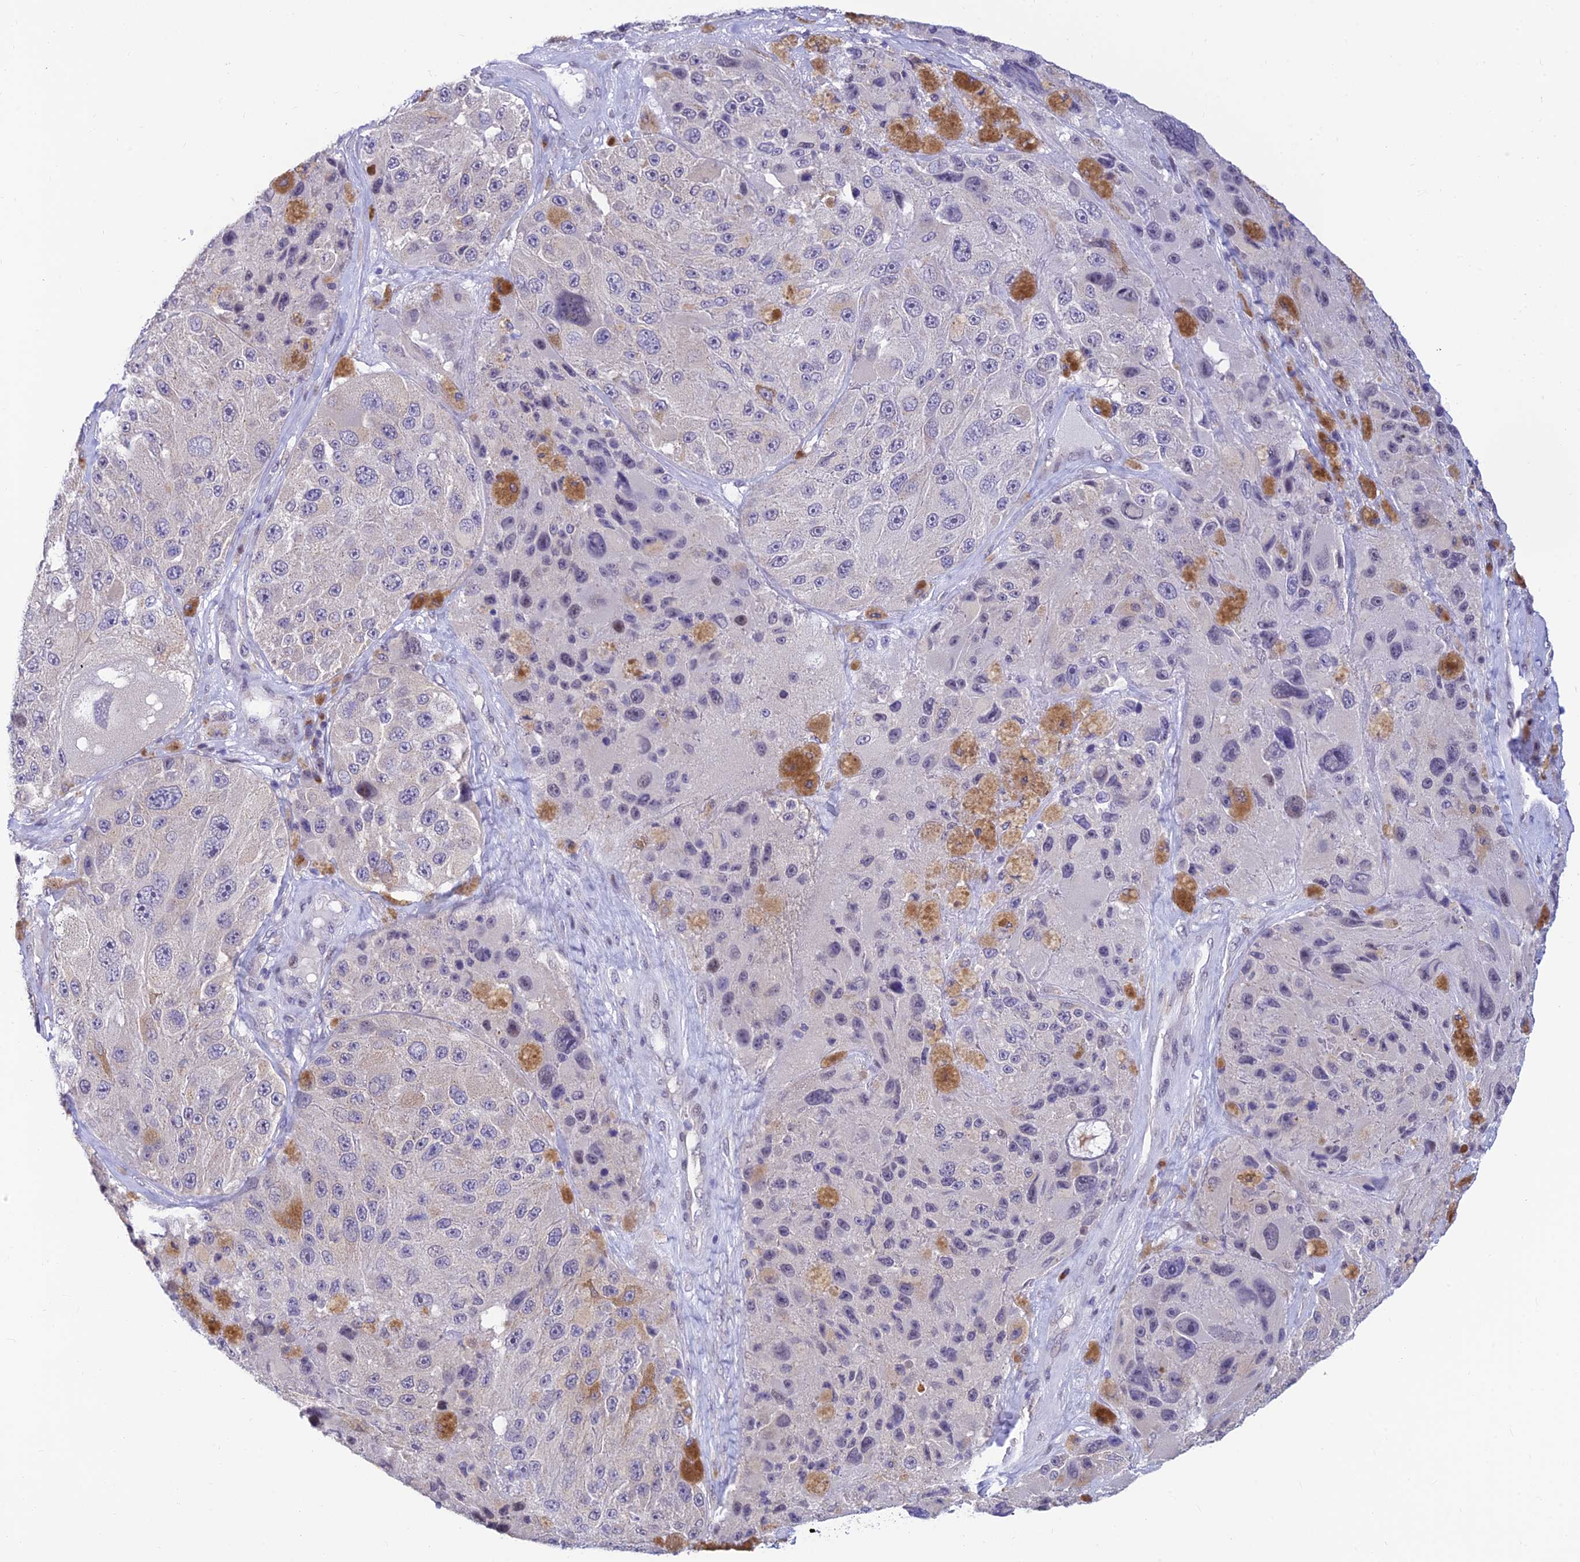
{"staining": {"intensity": "negative", "quantity": "none", "location": "none"}, "tissue": "melanoma", "cell_type": "Tumor cells", "image_type": "cancer", "snomed": [{"axis": "morphology", "description": "Malignant melanoma, Metastatic site"}, {"axis": "topography", "description": "Lymph node"}], "caption": "Human malignant melanoma (metastatic site) stained for a protein using immunohistochemistry (IHC) exhibits no expression in tumor cells.", "gene": "INKA1", "patient": {"sex": "male", "age": 62}}